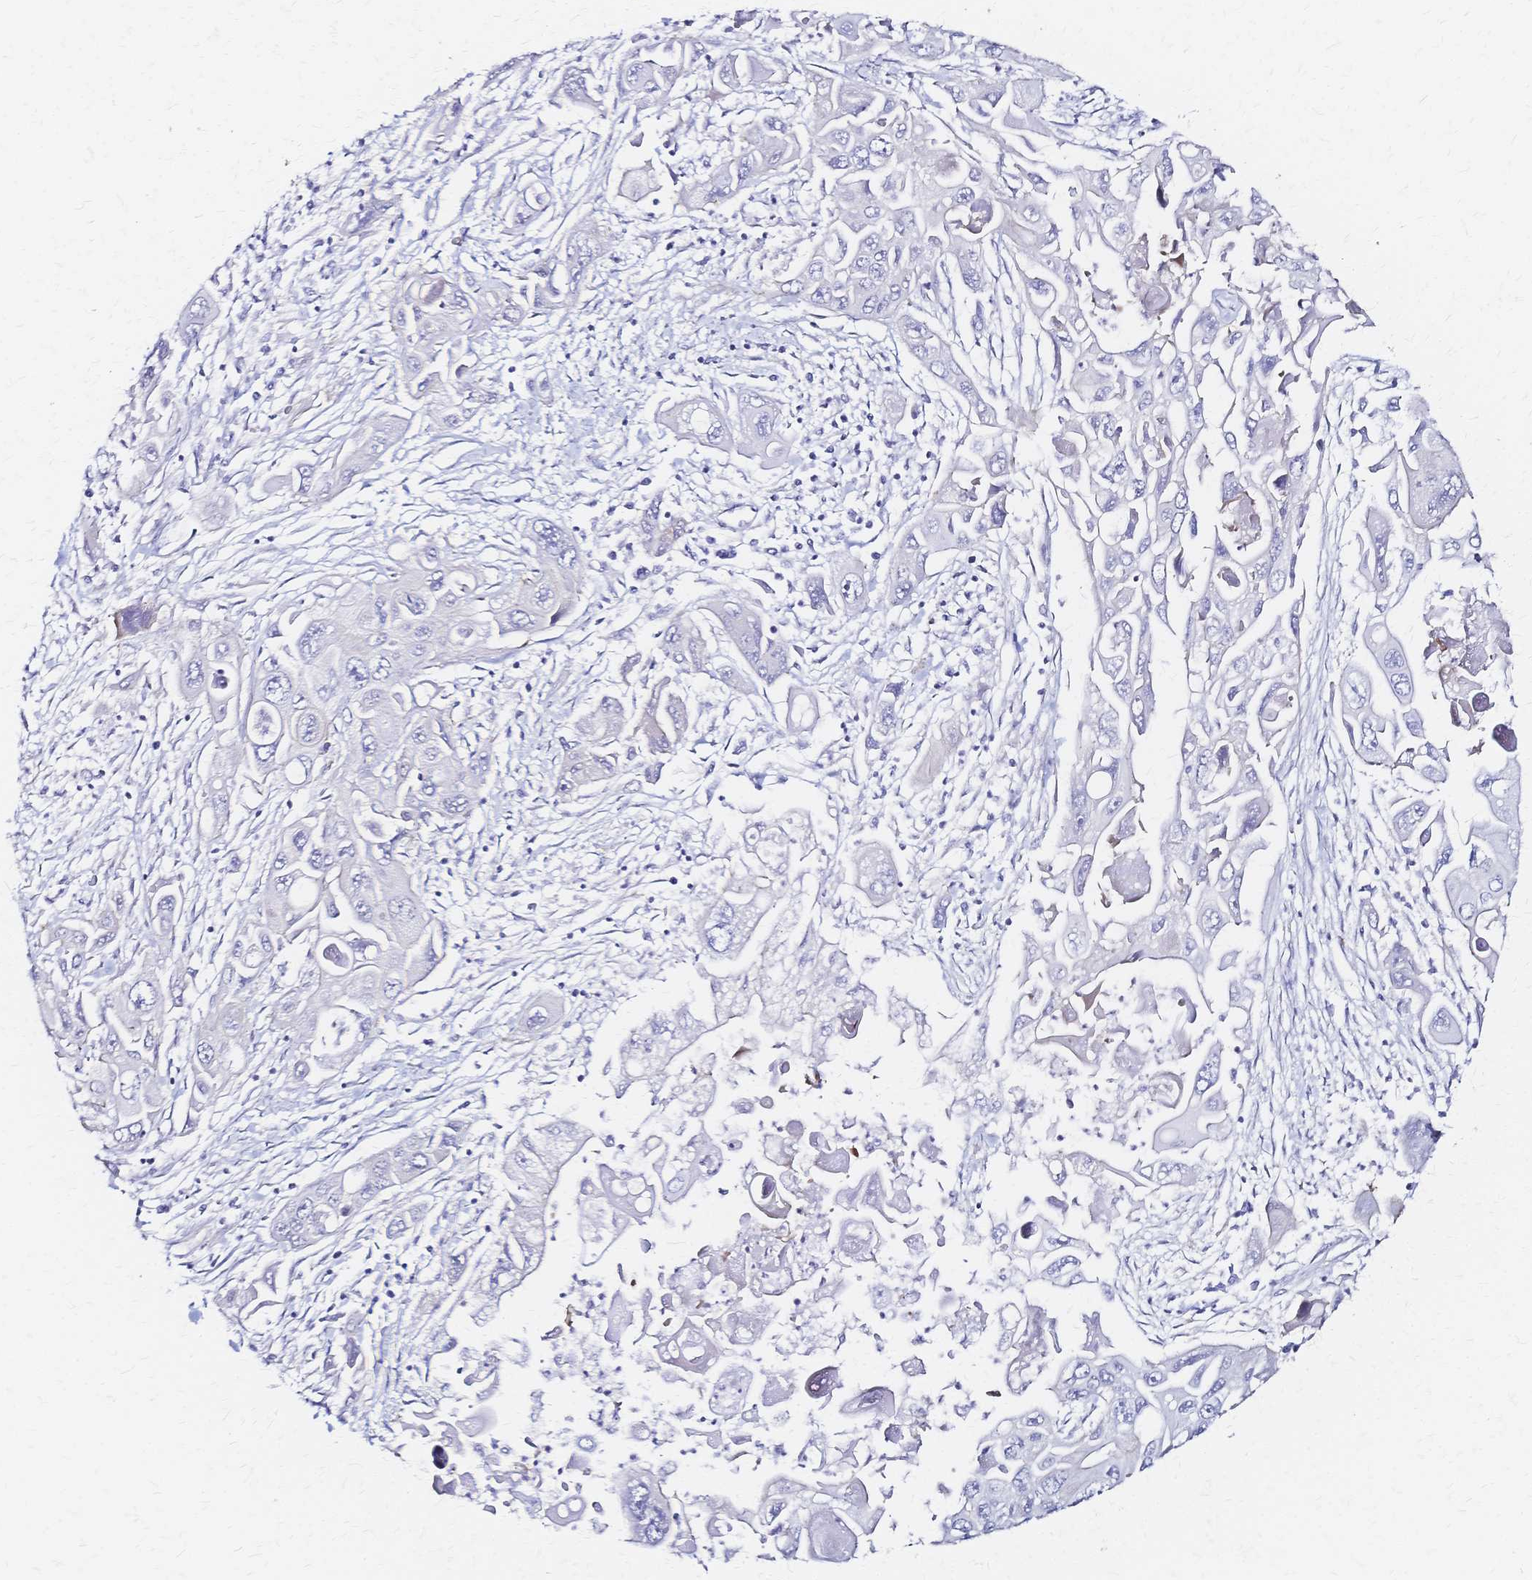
{"staining": {"intensity": "negative", "quantity": "none", "location": "none"}, "tissue": "pancreatic cancer", "cell_type": "Tumor cells", "image_type": "cancer", "snomed": [{"axis": "morphology", "description": "Adenocarcinoma, NOS"}, {"axis": "topography", "description": "Pancreas"}], "caption": "This is a histopathology image of immunohistochemistry staining of pancreatic adenocarcinoma, which shows no positivity in tumor cells.", "gene": "SLC5A1", "patient": {"sex": "male", "age": 70}}